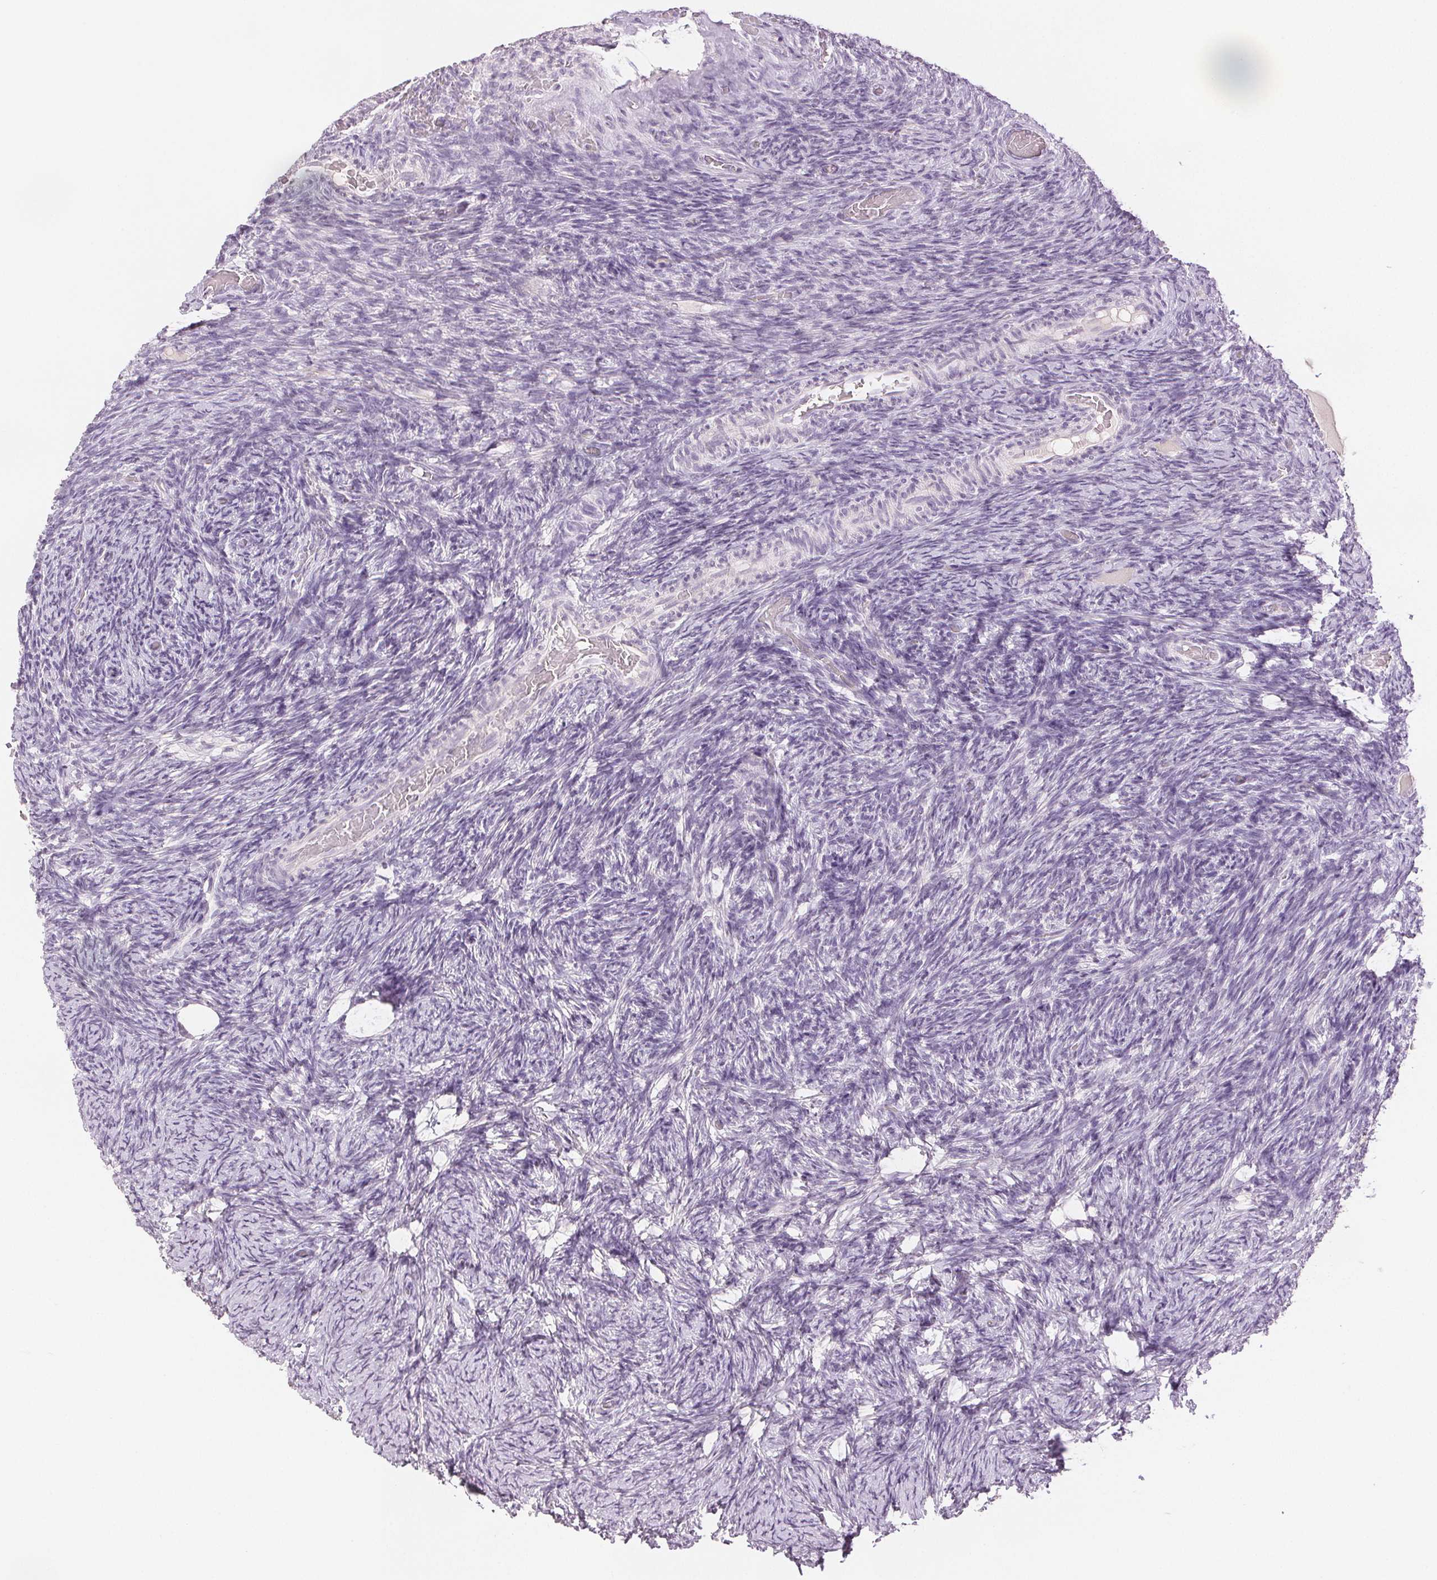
{"staining": {"intensity": "negative", "quantity": "none", "location": "none"}, "tissue": "ovary", "cell_type": "Follicle cells", "image_type": "normal", "snomed": [{"axis": "morphology", "description": "Normal tissue, NOS"}, {"axis": "topography", "description": "Ovary"}], "caption": "Follicle cells are negative for brown protein staining in unremarkable ovary. The staining was performed using DAB (3,3'-diaminobenzidine) to visualize the protein expression in brown, while the nuclei were stained in blue with hematoxylin (Magnification: 20x).", "gene": "SCGN", "patient": {"sex": "female", "age": 34}}